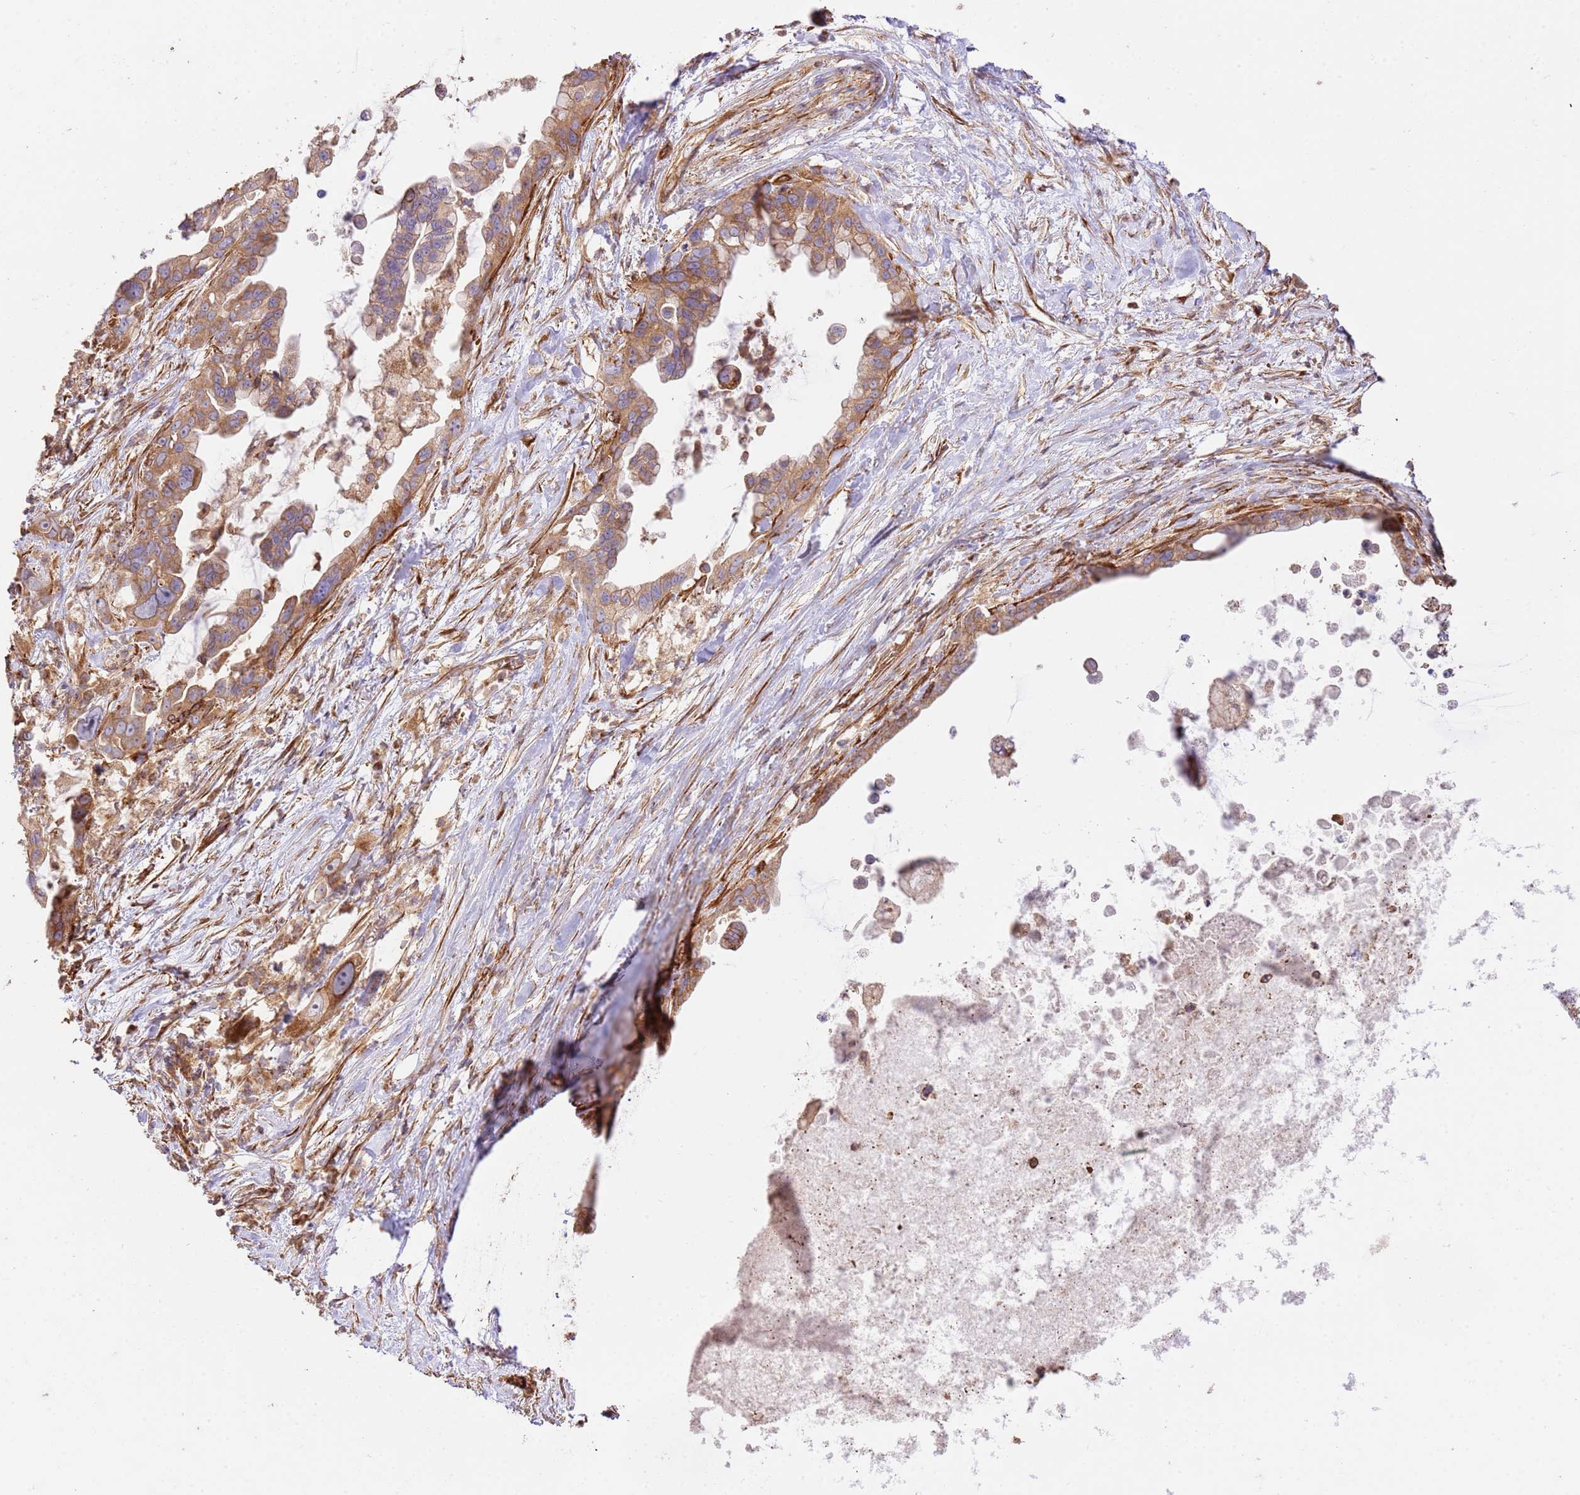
{"staining": {"intensity": "moderate", "quantity": ">75%", "location": "cytoplasmic/membranous"}, "tissue": "pancreatic cancer", "cell_type": "Tumor cells", "image_type": "cancer", "snomed": [{"axis": "morphology", "description": "Adenocarcinoma, NOS"}, {"axis": "topography", "description": "Pancreas"}], "caption": "An IHC micrograph of tumor tissue is shown. Protein staining in brown labels moderate cytoplasmic/membranous positivity in pancreatic cancer (adenocarcinoma) within tumor cells.", "gene": "ZBTB39", "patient": {"sex": "female", "age": 83}}